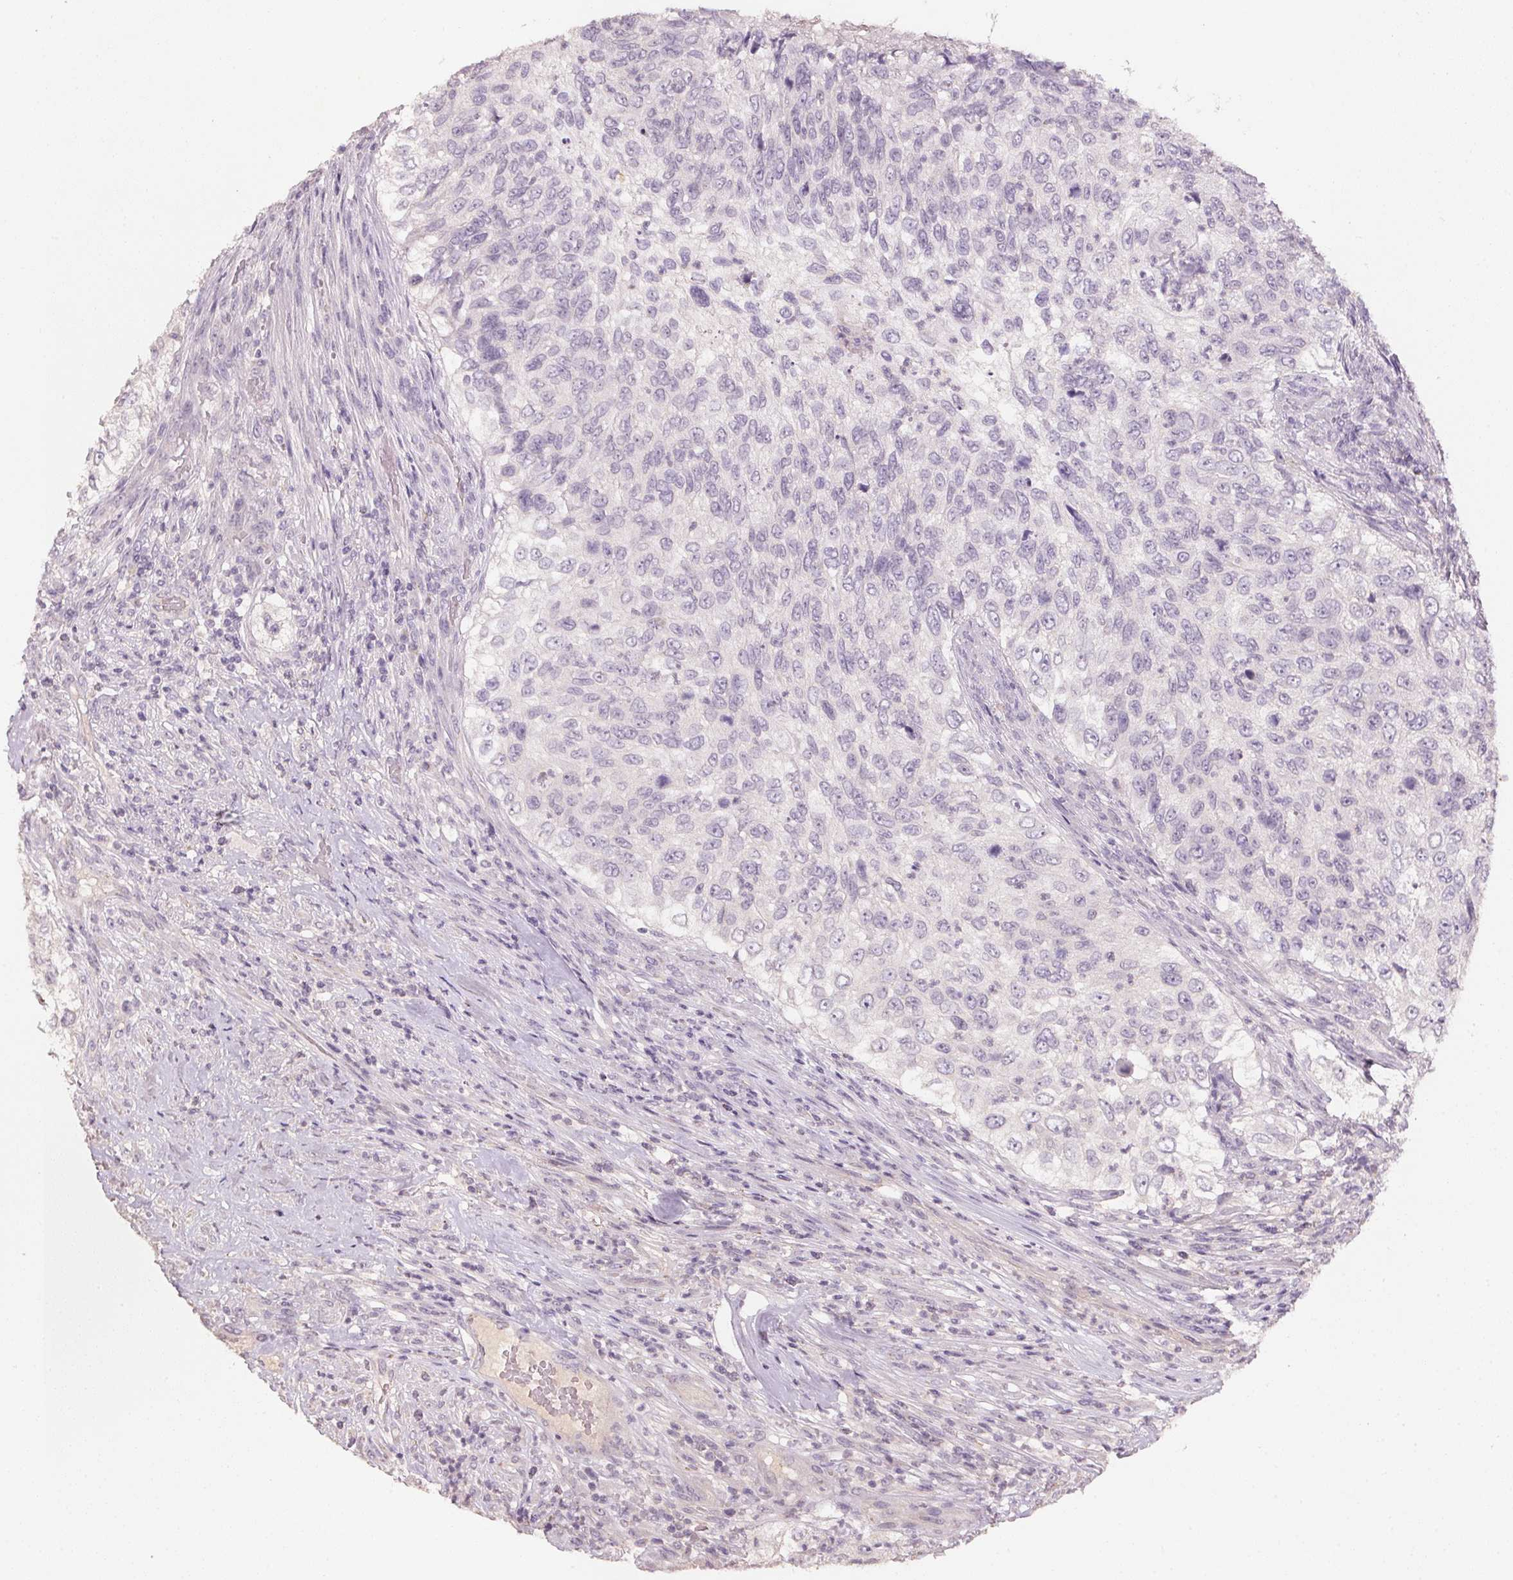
{"staining": {"intensity": "negative", "quantity": "none", "location": "none"}, "tissue": "urothelial cancer", "cell_type": "Tumor cells", "image_type": "cancer", "snomed": [{"axis": "morphology", "description": "Urothelial carcinoma, High grade"}, {"axis": "topography", "description": "Urinary bladder"}], "caption": "Urothelial cancer was stained to show a protein in brown. There is no significant expression in tumor cells.", "gene": "CXCL5", "patient": {"sex": "female", "age": 60}}